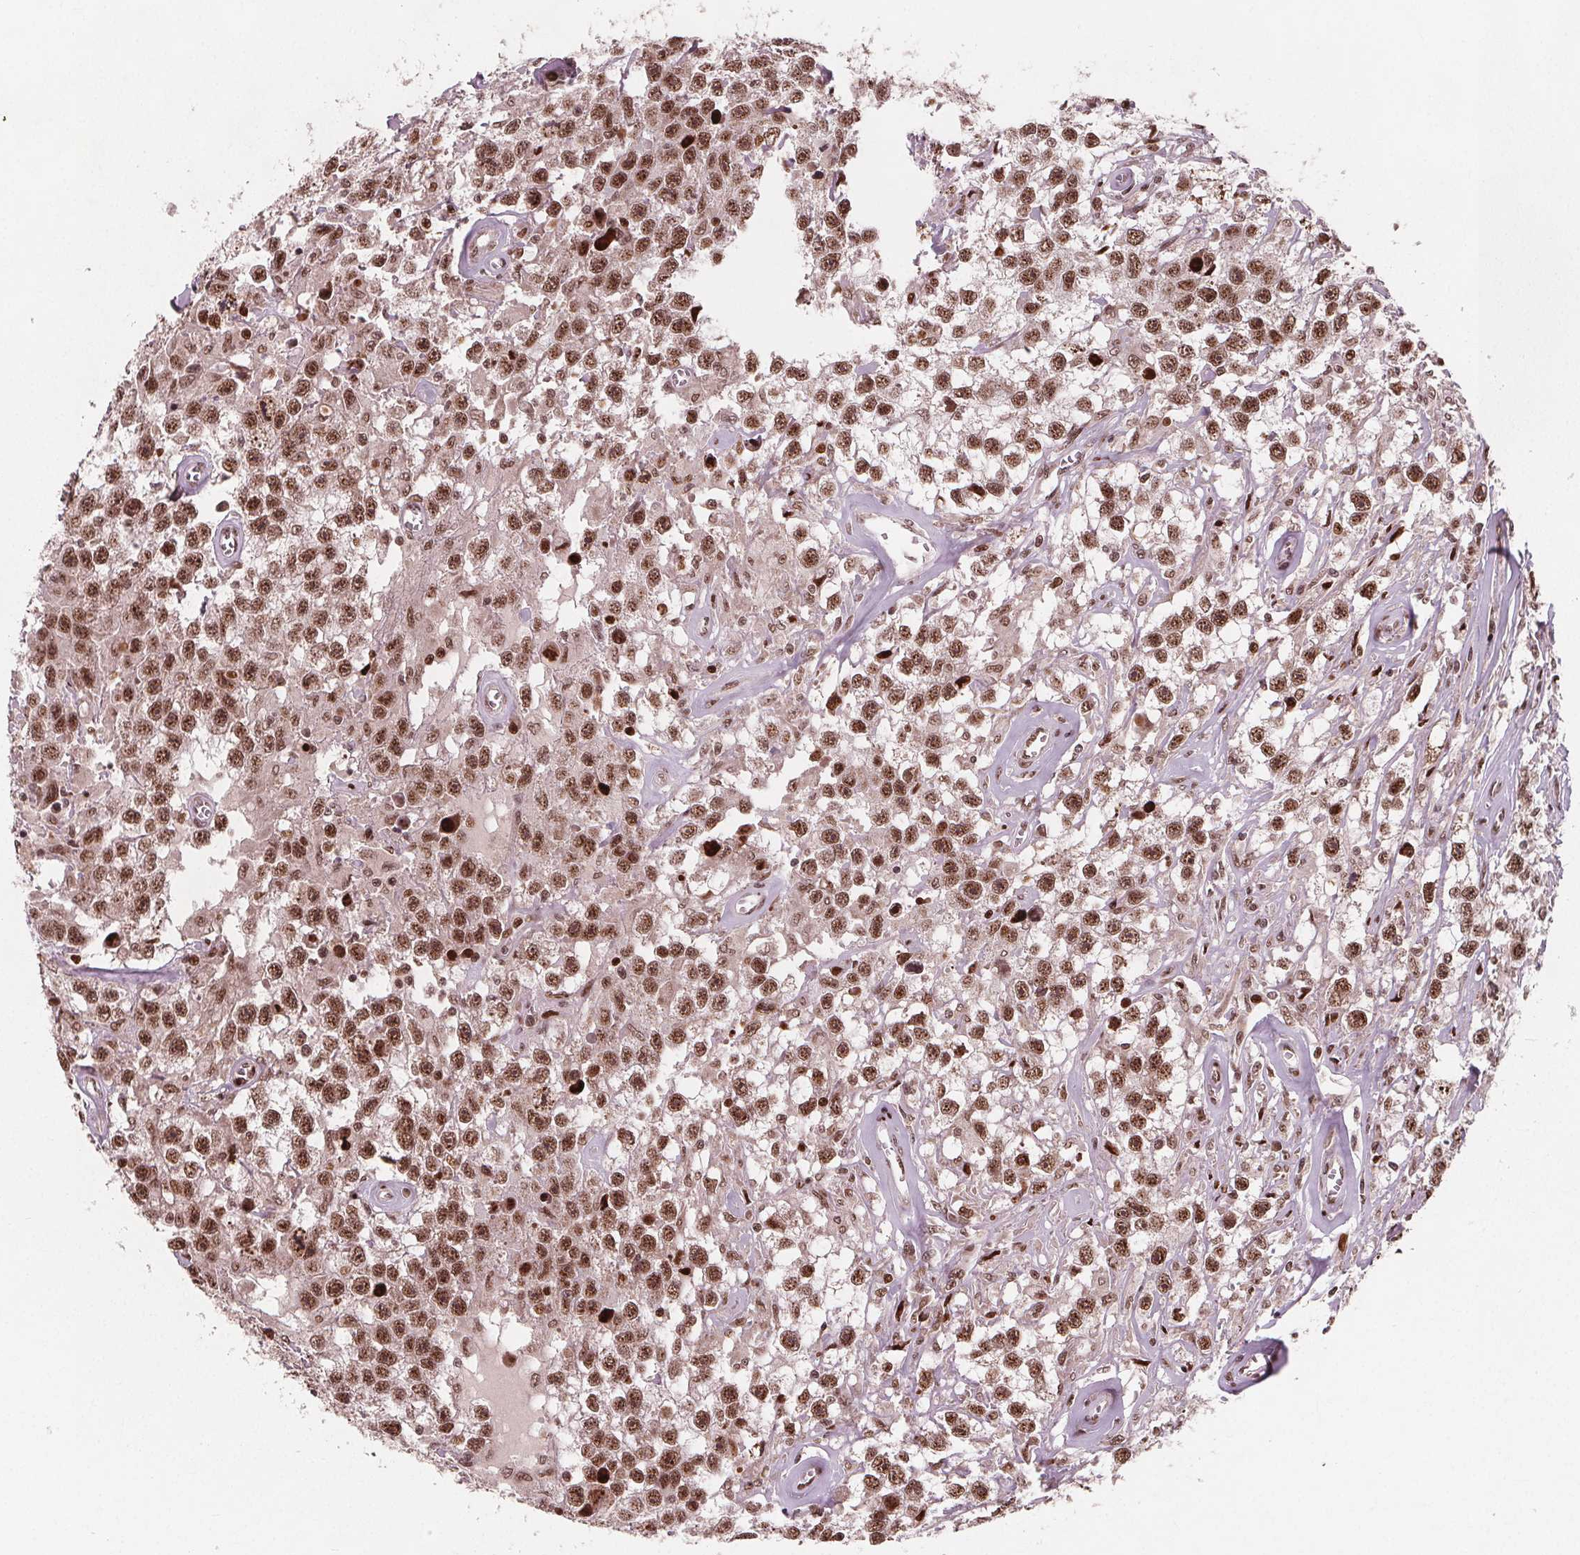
{"staining": {"intensity": "moderate", "quantity": ">75%", "location": "nuclear"}, "tissue": "testis cancer", "cell_type": "Tumor cells", "image_type": "cancer", "snomed": [{"axis": "morphology", "description": "Seminoma, NOS"}, {"axis": "topography", "description": "Testis"}], "caption": "Testis seminoma stained for a protein (brown) demonstrates moderate nuclear positive staining in approximately >75% of tumor cells.", "gene": "SNRNP35", "patient": {"sex": "male", "age": 43}}